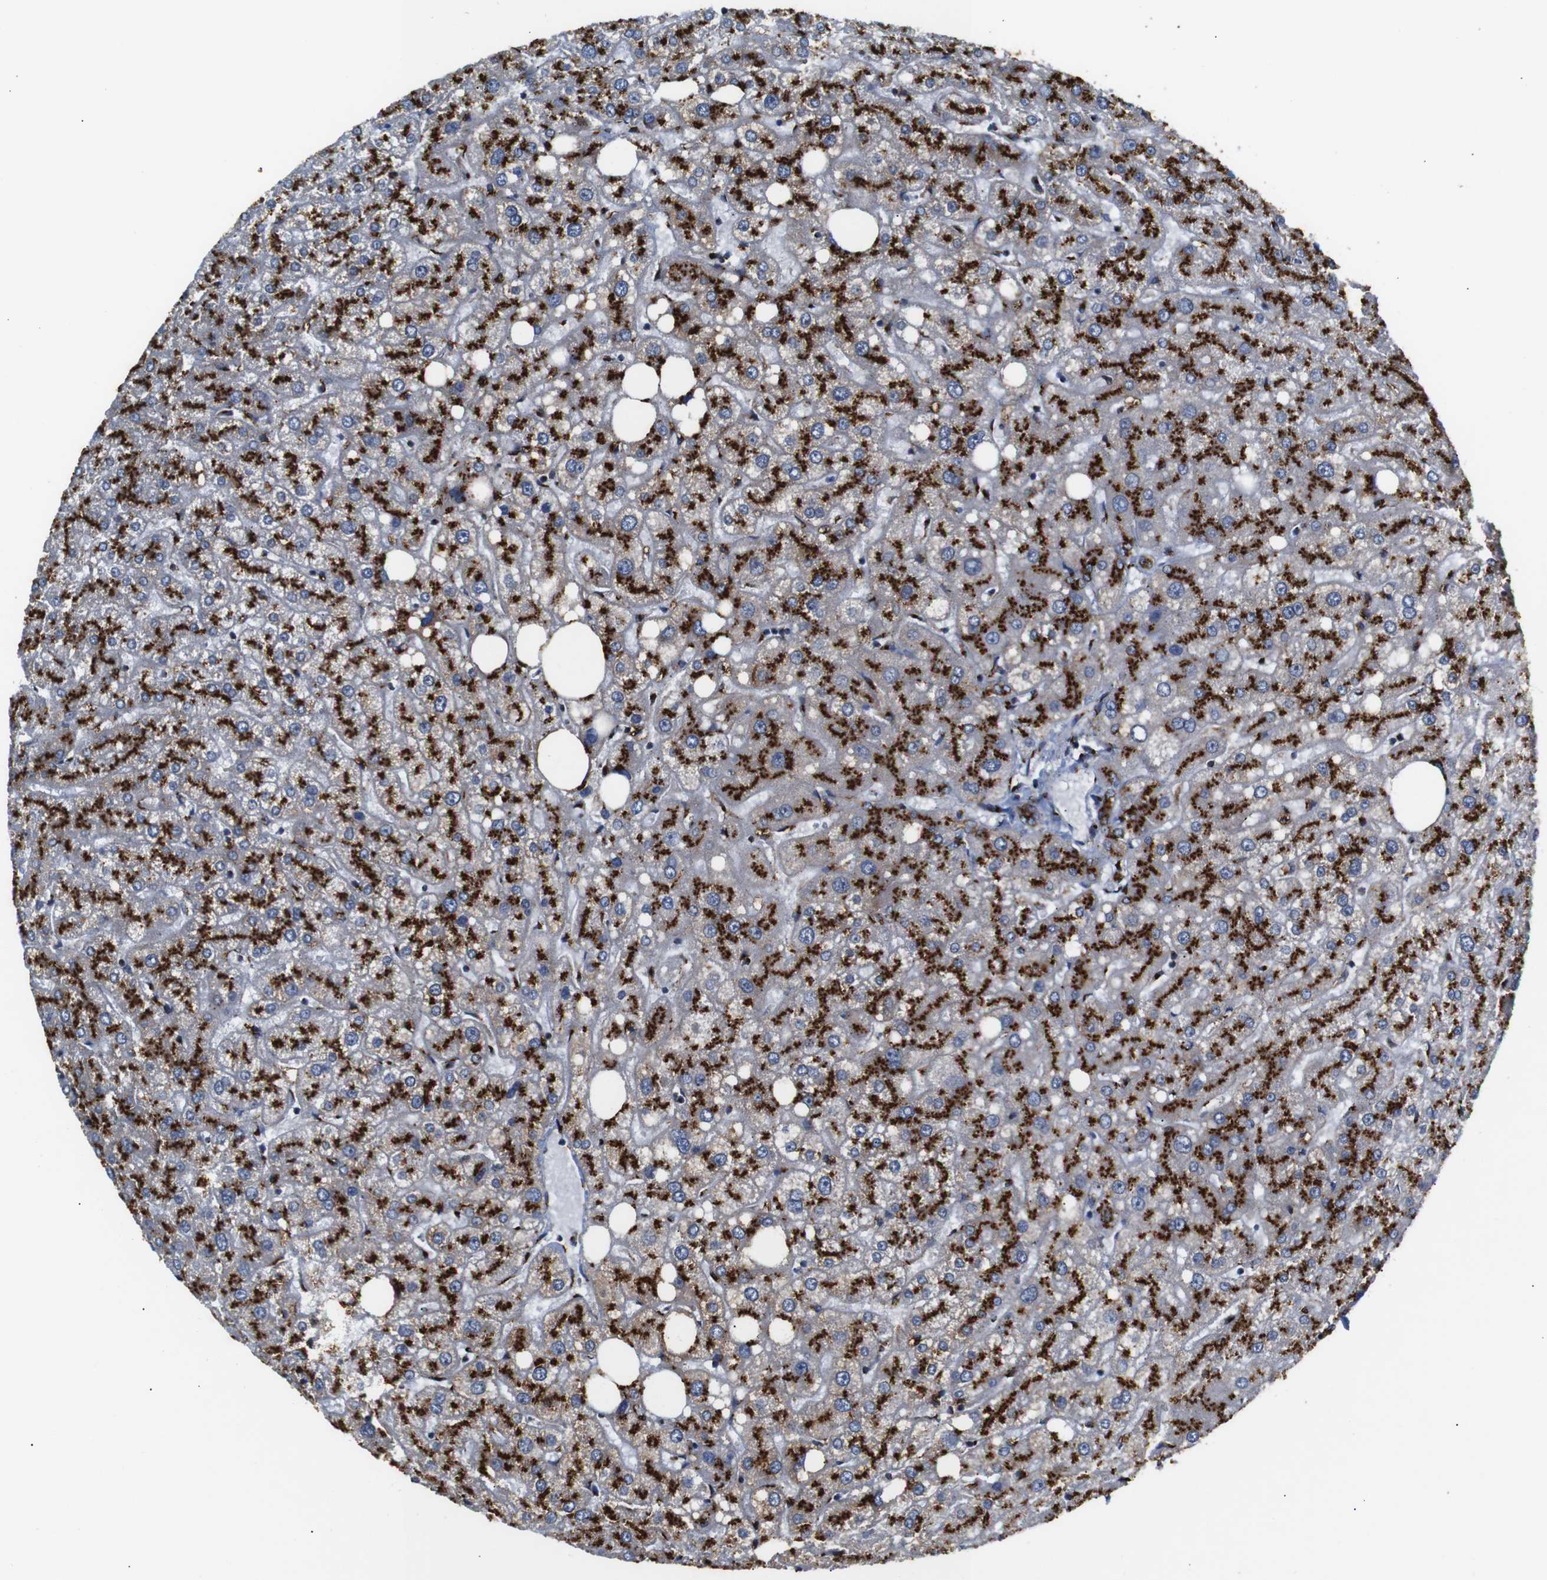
{"staining": {"intensity": "moderate", "quantity": ">75%", "location": "cytoplasmic/membranous"}, "tissue": "liver", "cell_type": "Cholangiocytes", "image_type": "normal", "snomed": [{"axis": "morphology", "description": "Normal tissue, NOS"}, {"axis": "topography", "description": "Liver"}], "caption": "This is a histology image of immunohistochemistry staining of unremarkable liver, which shows moderate expression in the cytoplasmic/membranous of cholangiocytes.", "gene": "TGOLN2", "patient": {"sex": "male", "age": 73}}